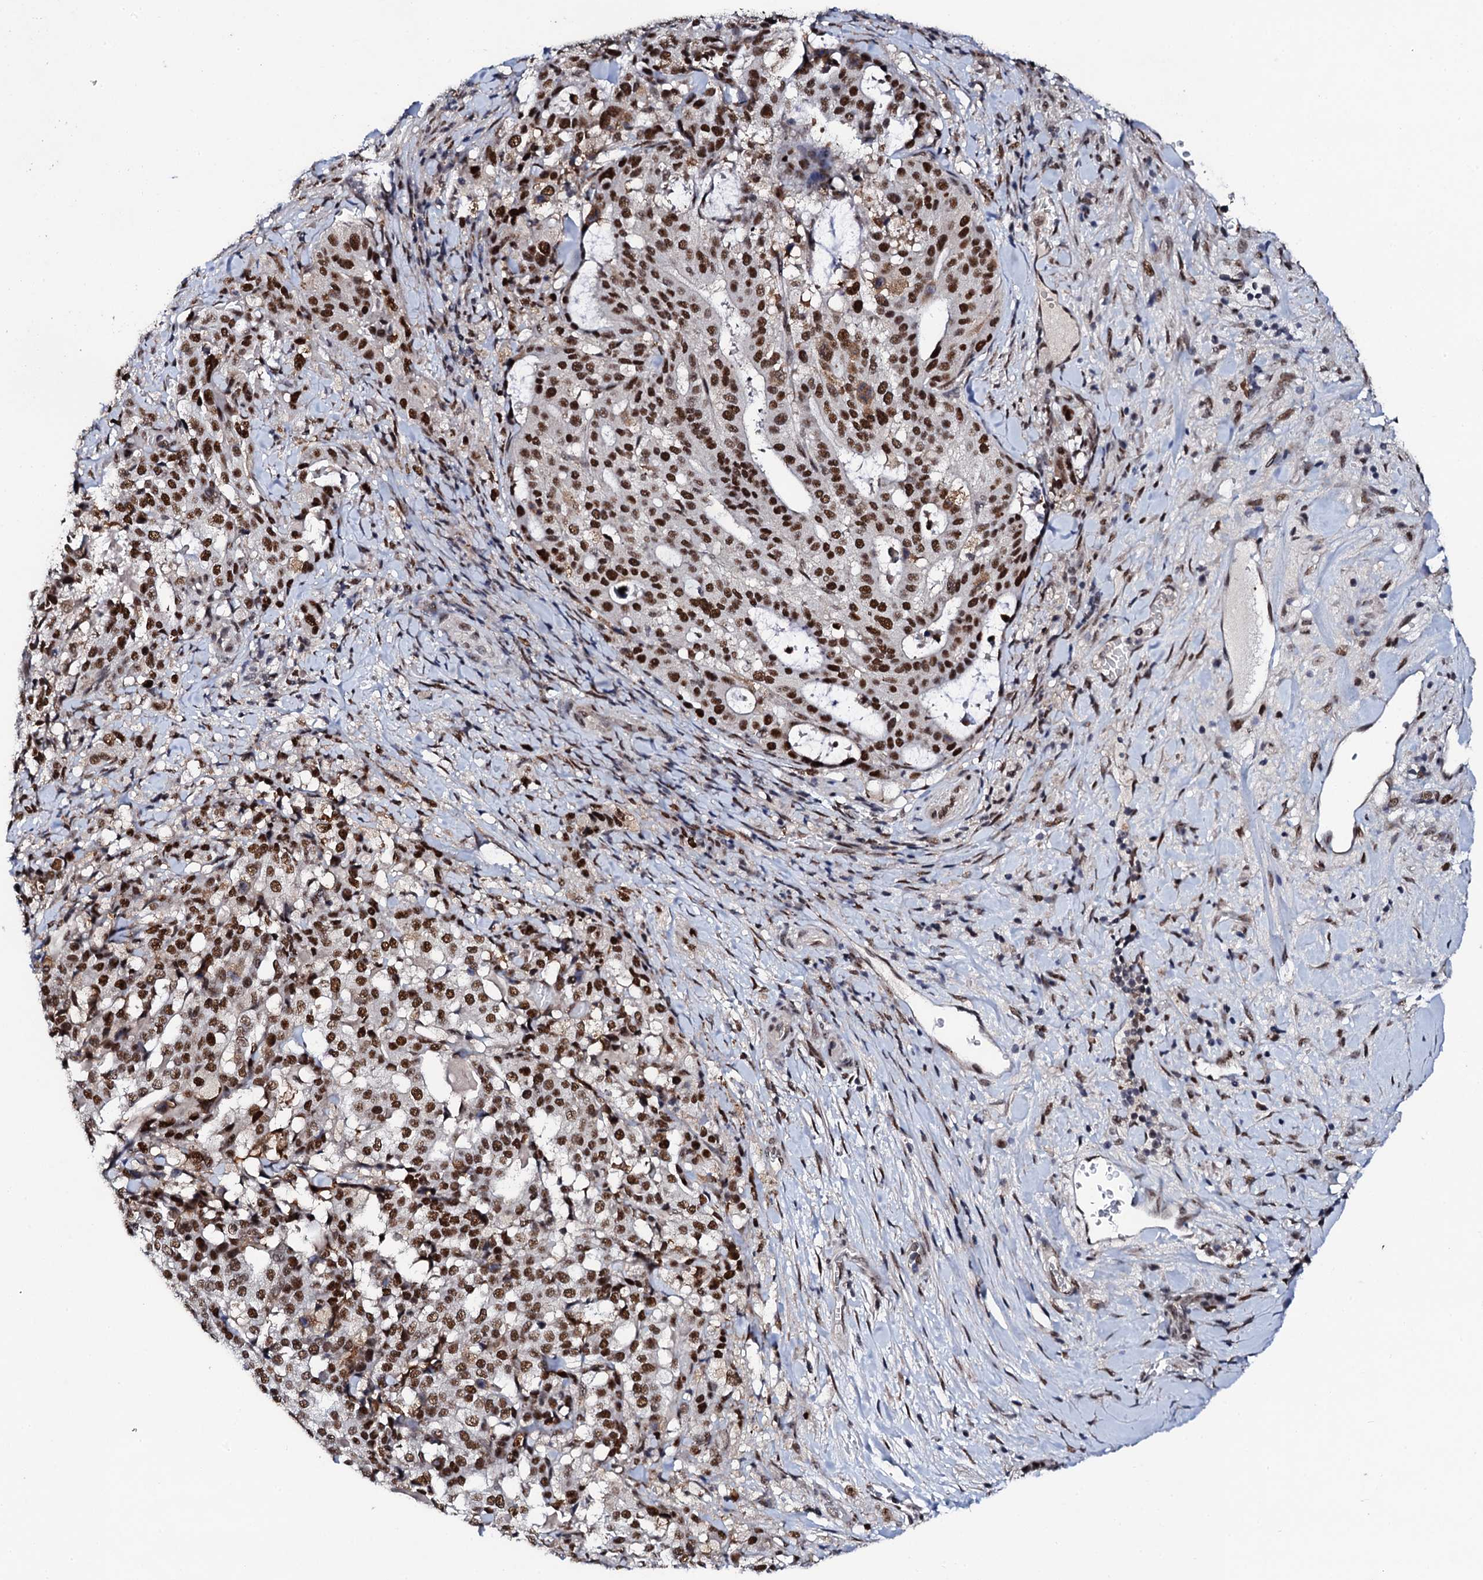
{"staining": {"intensity": "strong", "quantity": ">75%", "location": "nuclear"}, "tissue": "stomach cancer", "cell_type": "Tumor cells", "image_type": "cancer", "snomed": [{"axis": "morphology", "description": "Adenocarcinoma, NOS"}, {"axis": "topography", "description": "Stomach"}], "caption": "The micrograph shows a brown stain indicating the presence of a protein in the nuclear of tumor cells in adenocarcinoma (stomach).", "gene": "CSTF3", "patient": {"sex": "male", "age": 48}}